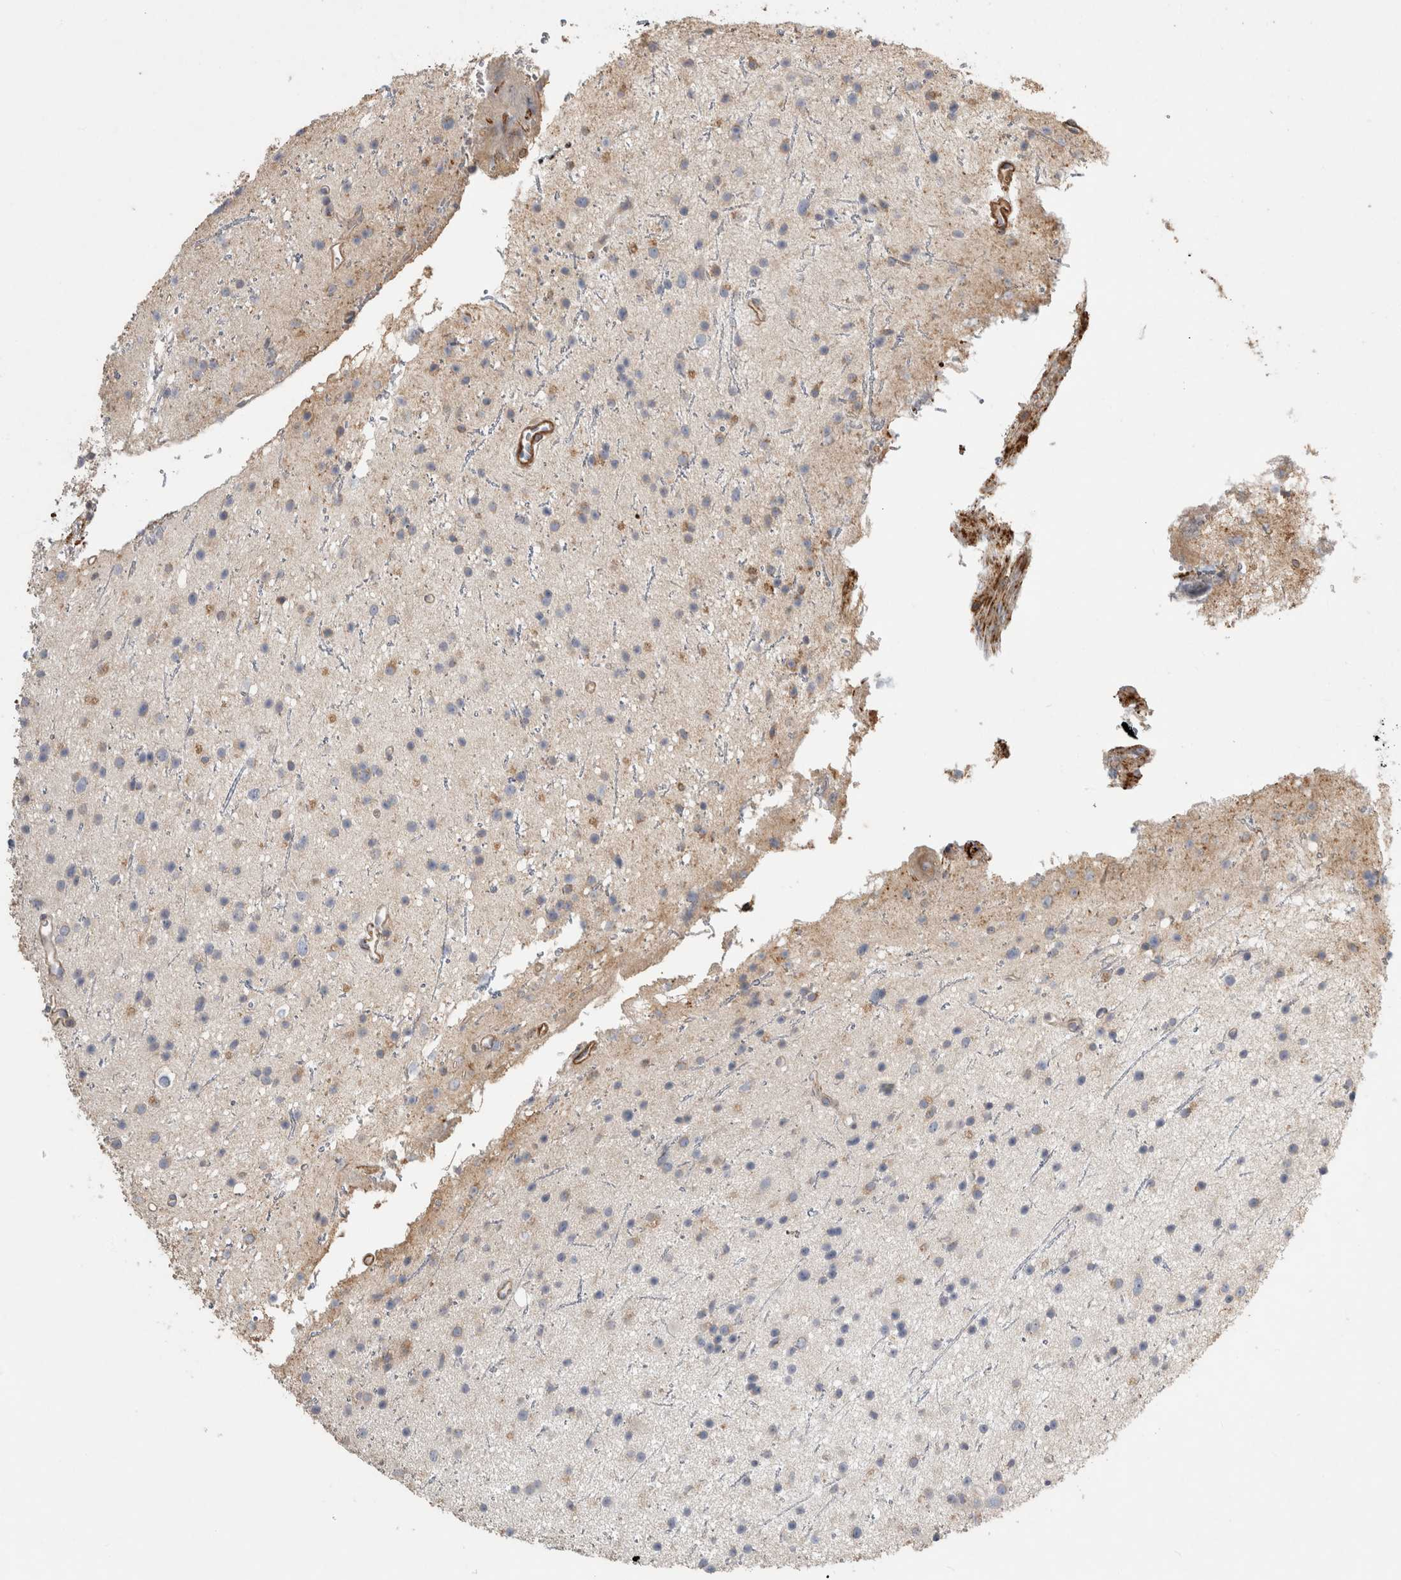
{"staining": {"intensity": "negative", "quantity": "none", "location": "none"}, "tissue": "glioma", "cell_type": "Tumor cells", "image_type": "cancer", "snomed": [{"axis": "morphology", "description": "Glioma, malignant, Low grade"}, {"axis": "topography", "description": "Cerebral cortex"}], "caption": "This histopathology image is of glioma stained with immunohistochemistry to label a protein in brown with the nuclei are counter-stained blue. There is no staining in tumor cells.", "gene": "GPER1", "patient": {"sex": "female", "age": 39}}